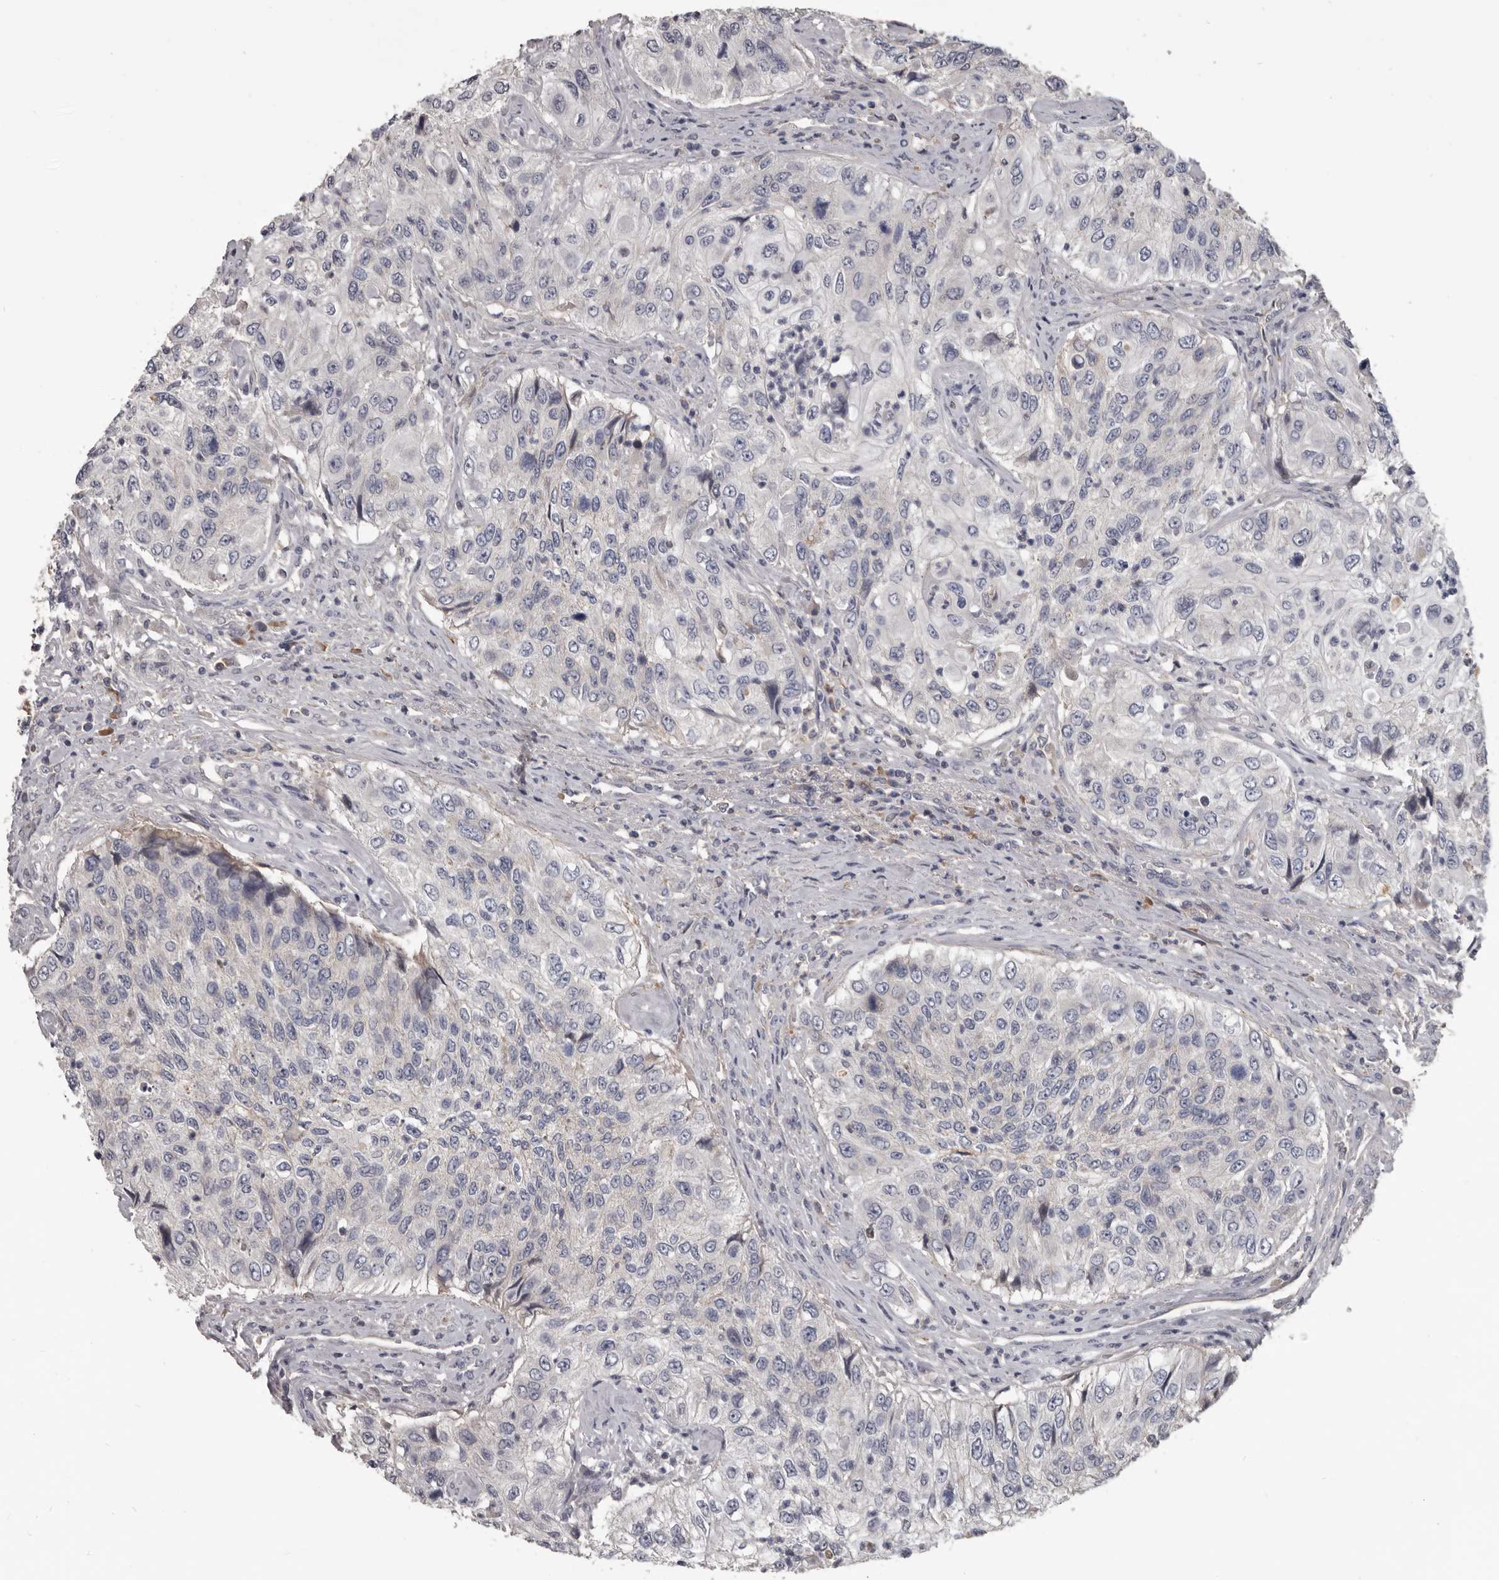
{"staining": {"intensity": "negative", "quantity": "none", "location": "none"}, "tissue": "urothelial cancer", "cell_type": "Tumor cells", "image_type": "cancer", "snomed": [{"axis": "morphology", "description": "Urothelial carcinoma, High grade"}, {"axis": "topography", "description": "Urinary bladder"}], "caption": "Urothelial cancer stained for a protein using IHC displays no positivity tumor cells.", "gene": "ALDH5A1", "patient": {"sex": "female", "age": 60}}